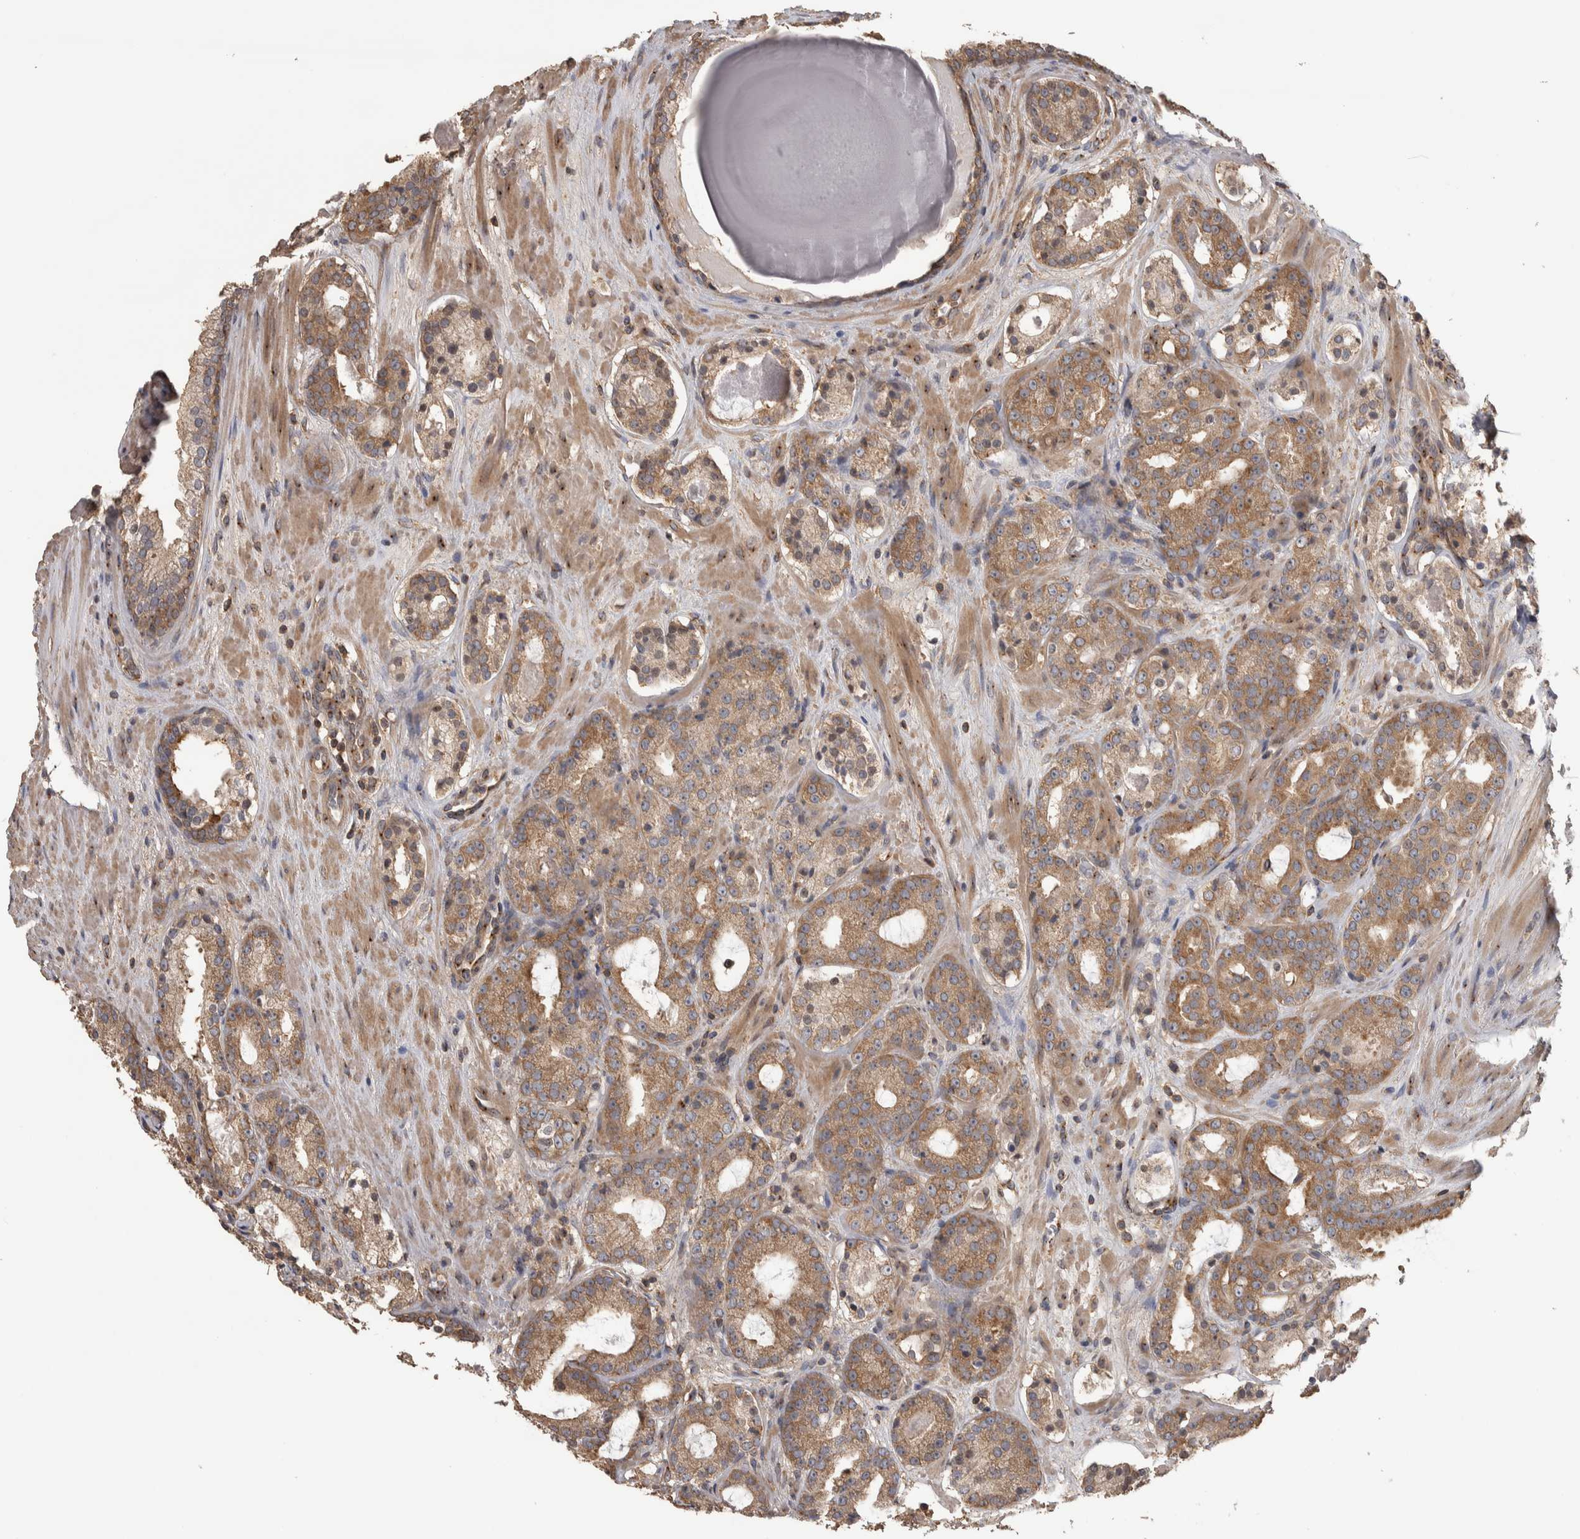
{"staining": {"intensity": "moderate", "quantity": ">75%", "location": "cytoplasmic/membranous"}, "tissue": "prostate cancer", "cell_type": "Tumor cells", "image_type": "cancer", "snomed": [{"axis": "morphology", "description": "Adenocarcinoma, Low grade"}, {"axis": "topography", "description": "Prostate"}], "caption": "Prostate cancer (low-grade adenocarcinoma) stained with a brown dye demonstrates moderate cytoplasmic/membranous positive positivity in approximately >75% of tumor cells.", "gene": "IFRD1", "patient": {"sex": "male", "age": 69}}